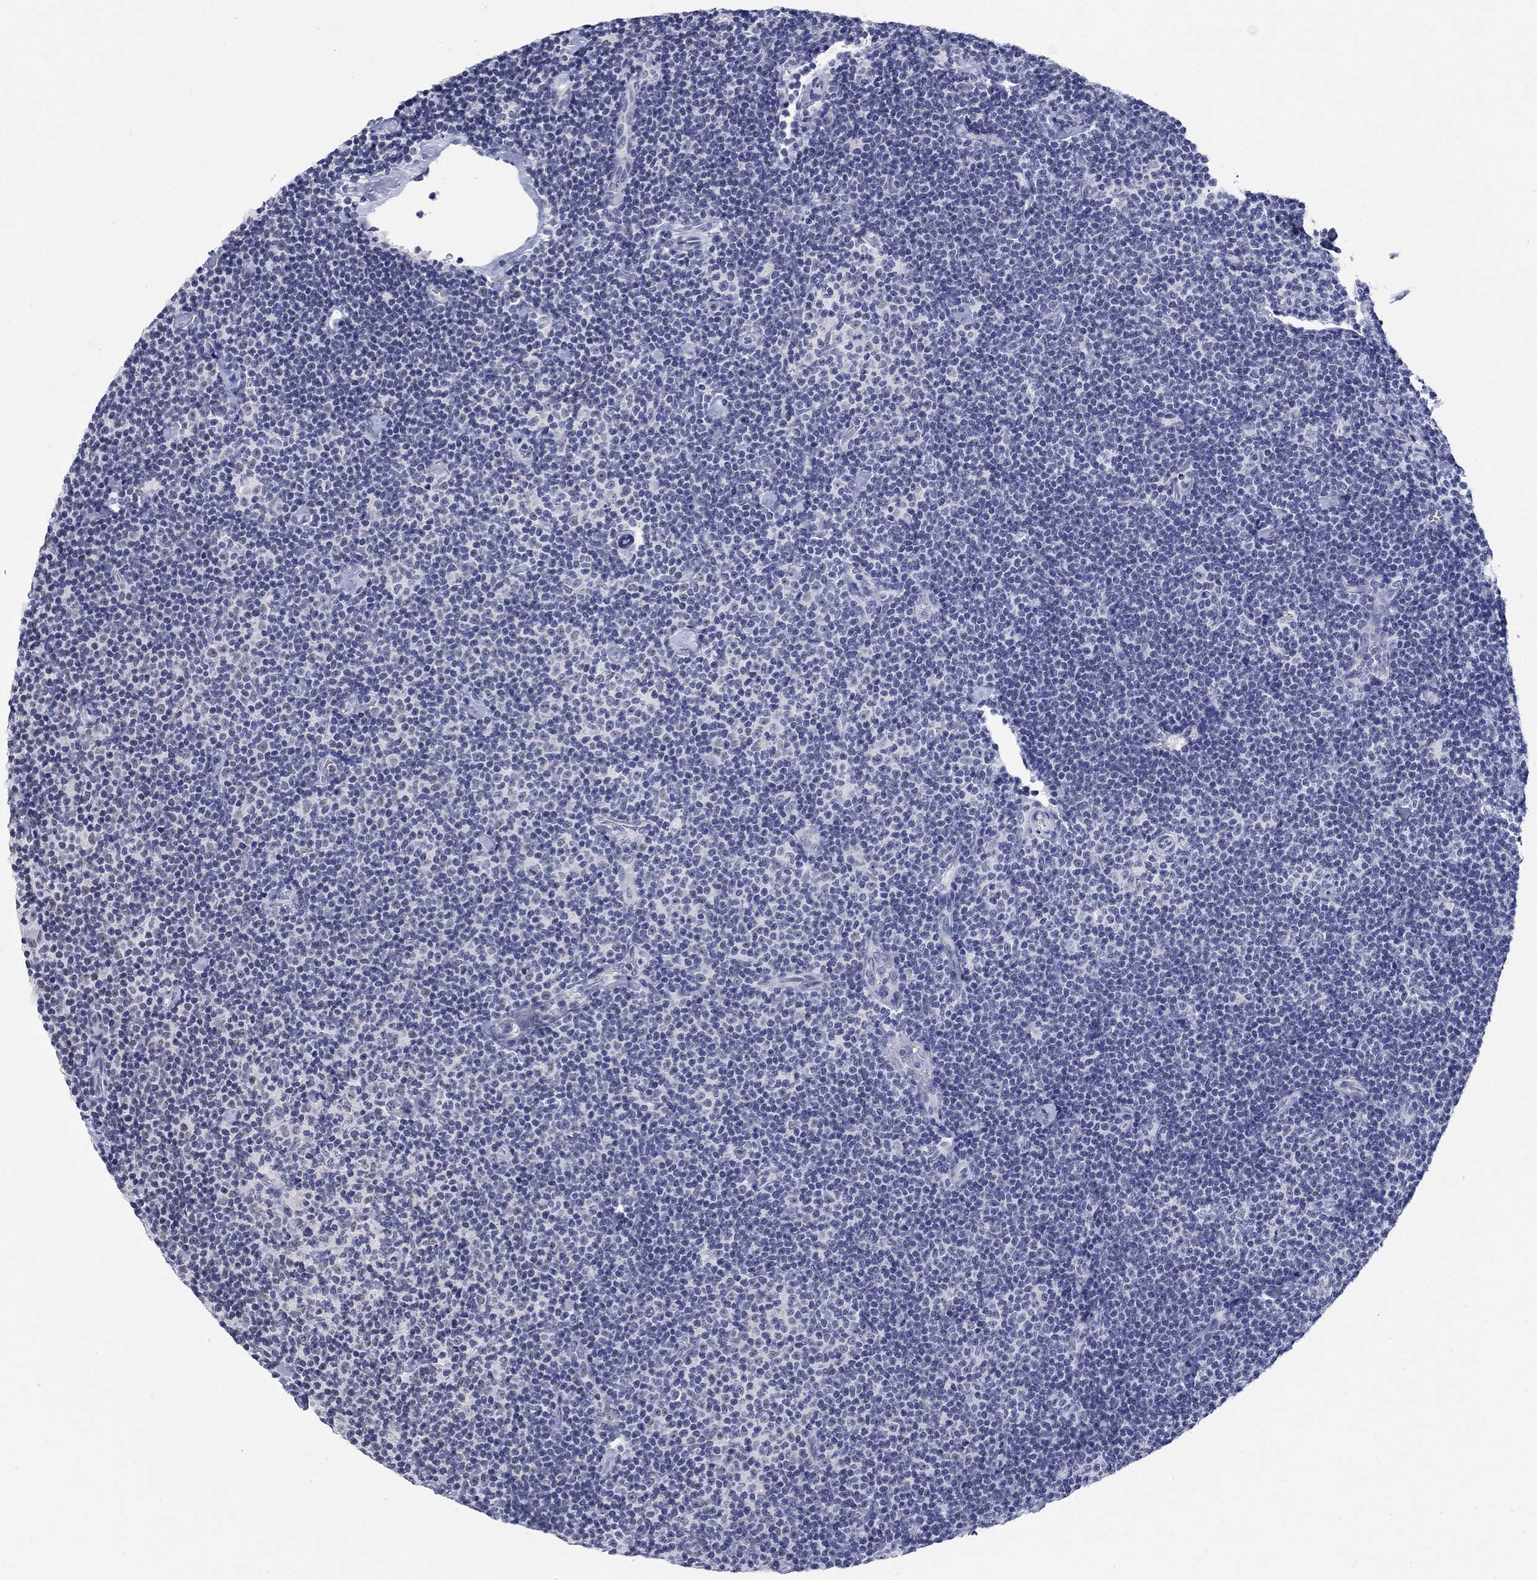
{"staining": {"intensity": "negative", "quantity": "none", "location": "none"}, "tissue": "lymphoma", "cell_type": "Tumor cells", "image_type": "cancer", "snomed": [{"axis": "morphology", "description": "Malignant lymphoma, non-Hodgkin's type, Low grade"}, {"axis": "topography", "description": "Lymph node"}], "caption": "The histopathology image shows no staining of tumor cells in malignant lymphoma, non-Hodgkin's type (low-grade).", "gene": "ANKS1B", "patient": {"sex": "male", "age": 81}}